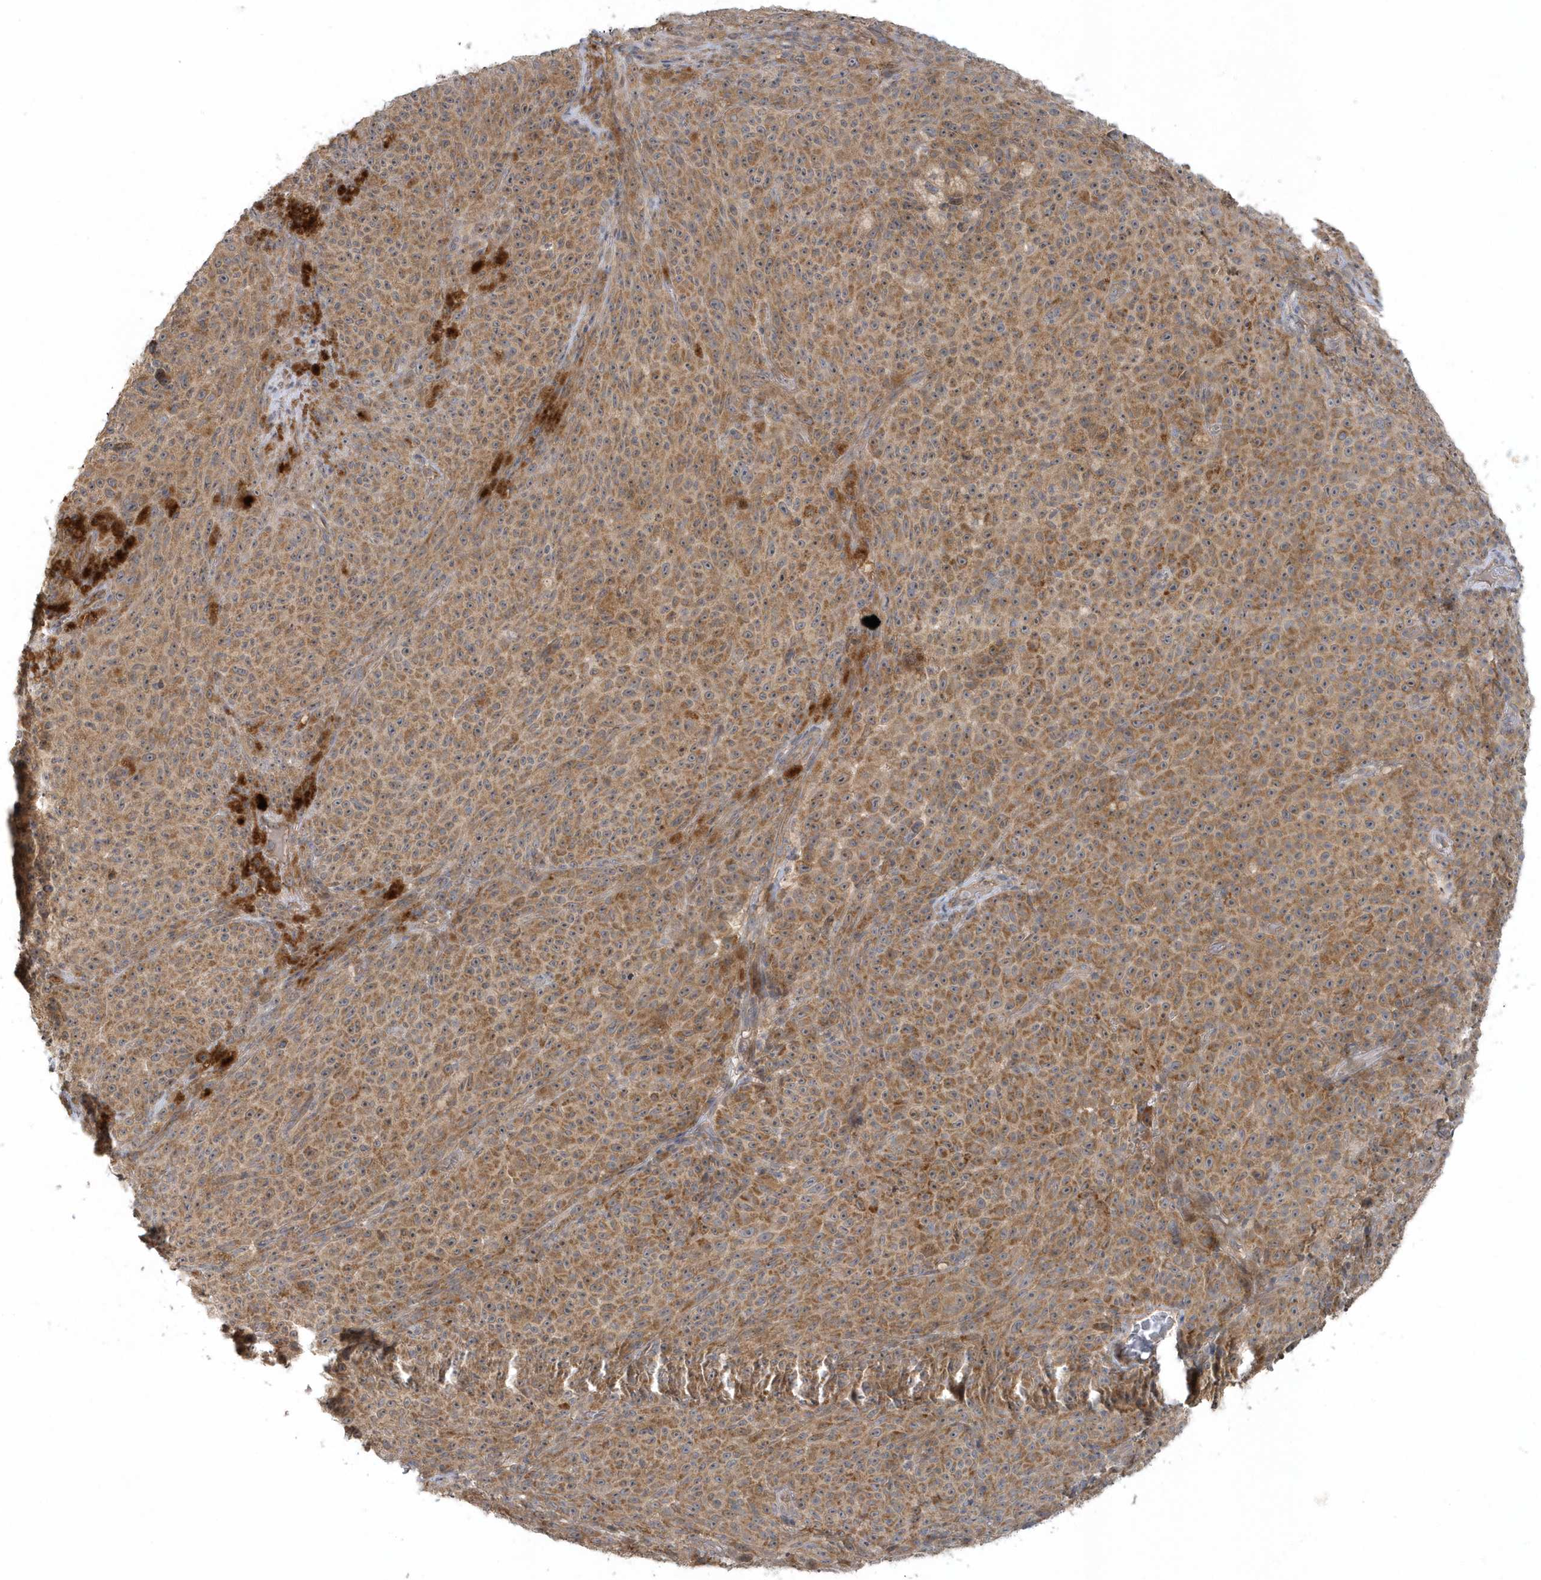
{"staining": {"intensity": "moderate", "quantity": ">75%", "location": "cytoplasmic/membranous"}, "tissue": "melanoma", "cell_type": "Tumor cells", "image_type": "cancer", "snomed": [{"axis": "morphology", "description": "Malignant melanoma, NOS"}, {"axis": "topography", "description": "Skin"}], "caption": "Immunohistochemical staining of malignant melanoma displays medium levels of moderate cytoplasmic/membranous protein expression in about >75% of tumor cells.", "gene": "THG1L", "patient": {"sex": "female", "age": 82}}